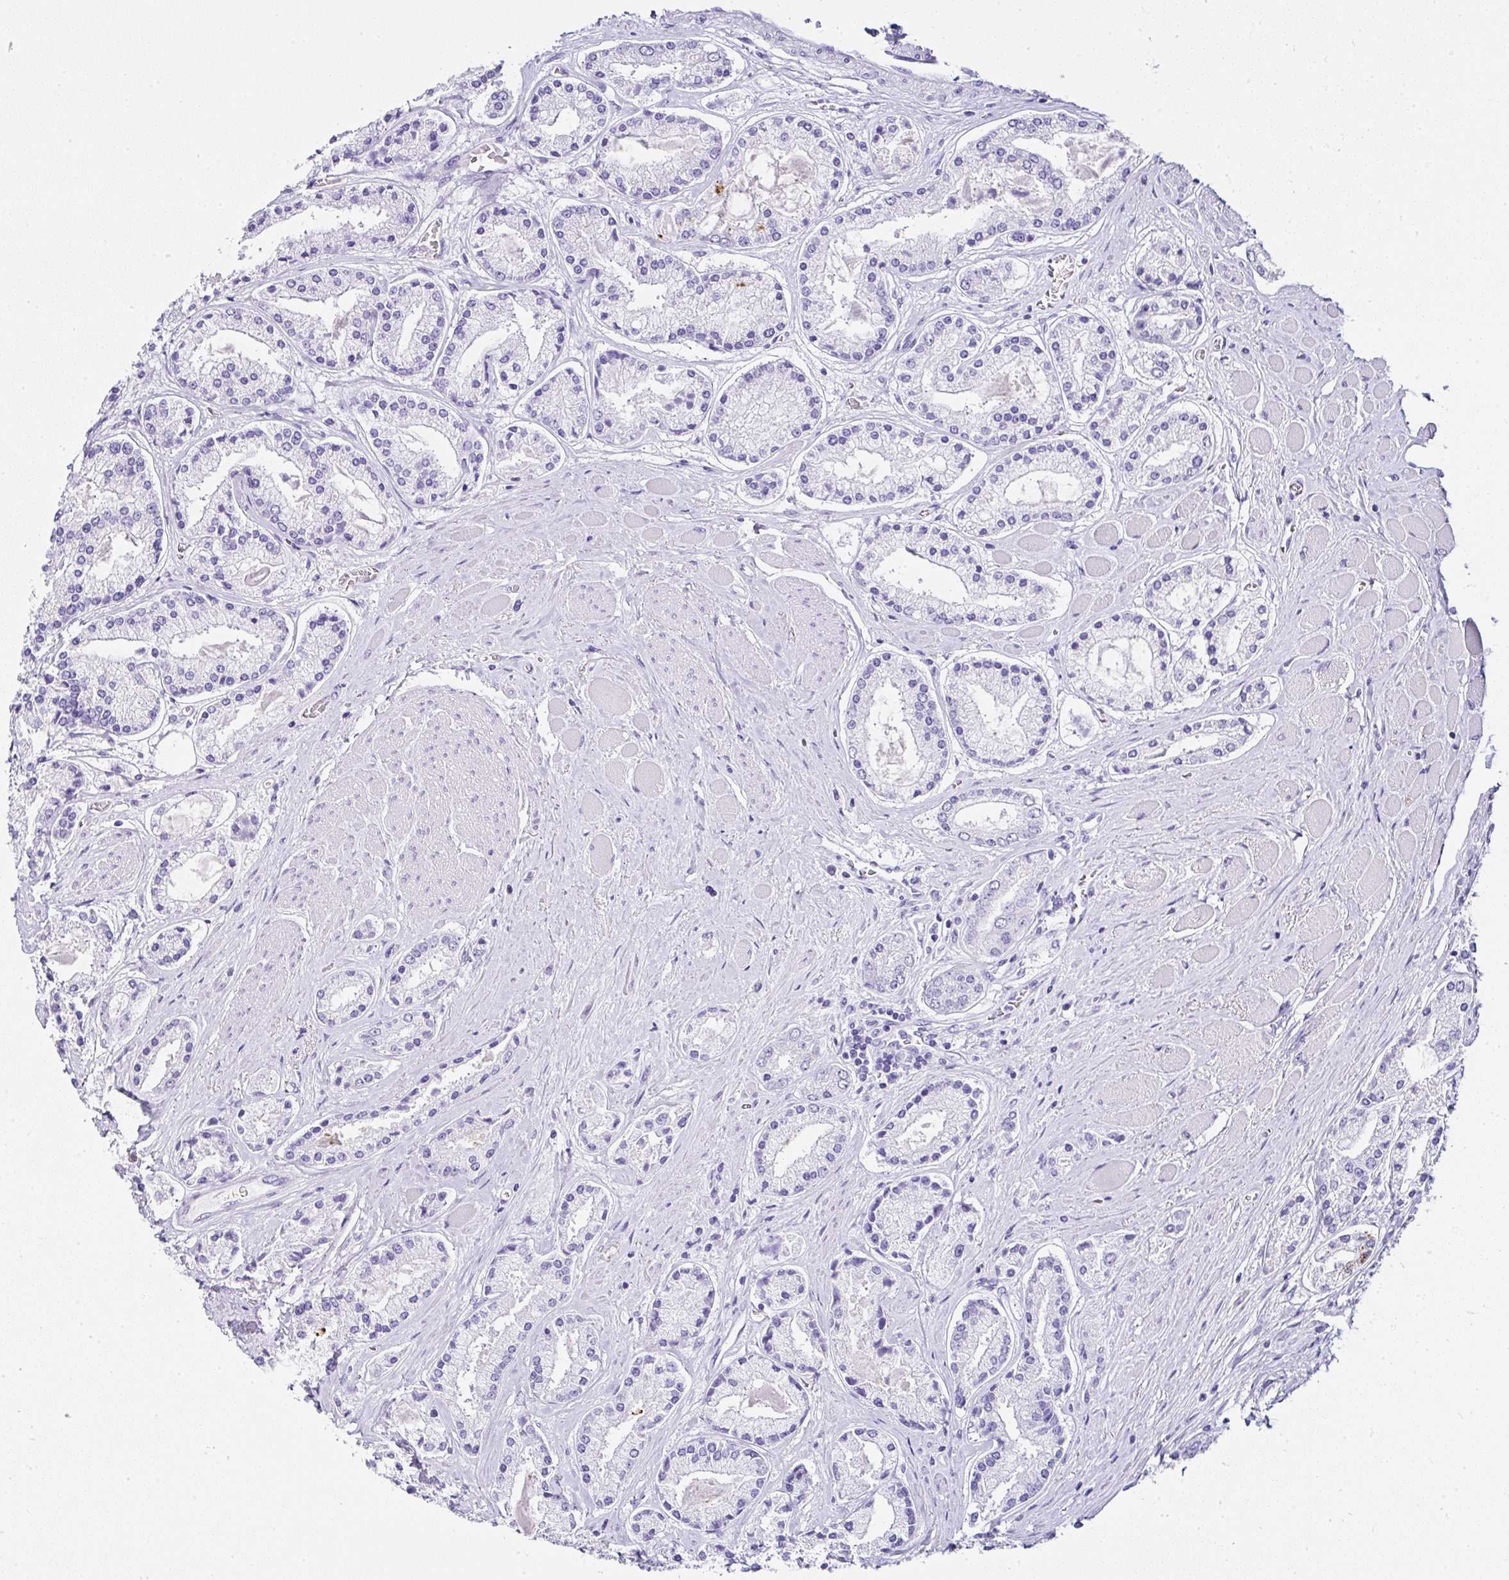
{"staining": {"intensity": "negative", "quantity": "none", "location": "none"}, "tissue": "prostate cancer", "cell_type": "Tumor cells", "image_type": "cancer", "snomed": [{"axis": "morphology", "description": "Adenocarcinoma, High grade"}, {"axis": "topography", "description": "Prostate"}], "caption": "DAB immunohistochemical staining of prostate cancer reveals no significant staining in tumor cells.", "gene": "SERPINB3", "patient": {"sex": "male", "age": 67}}